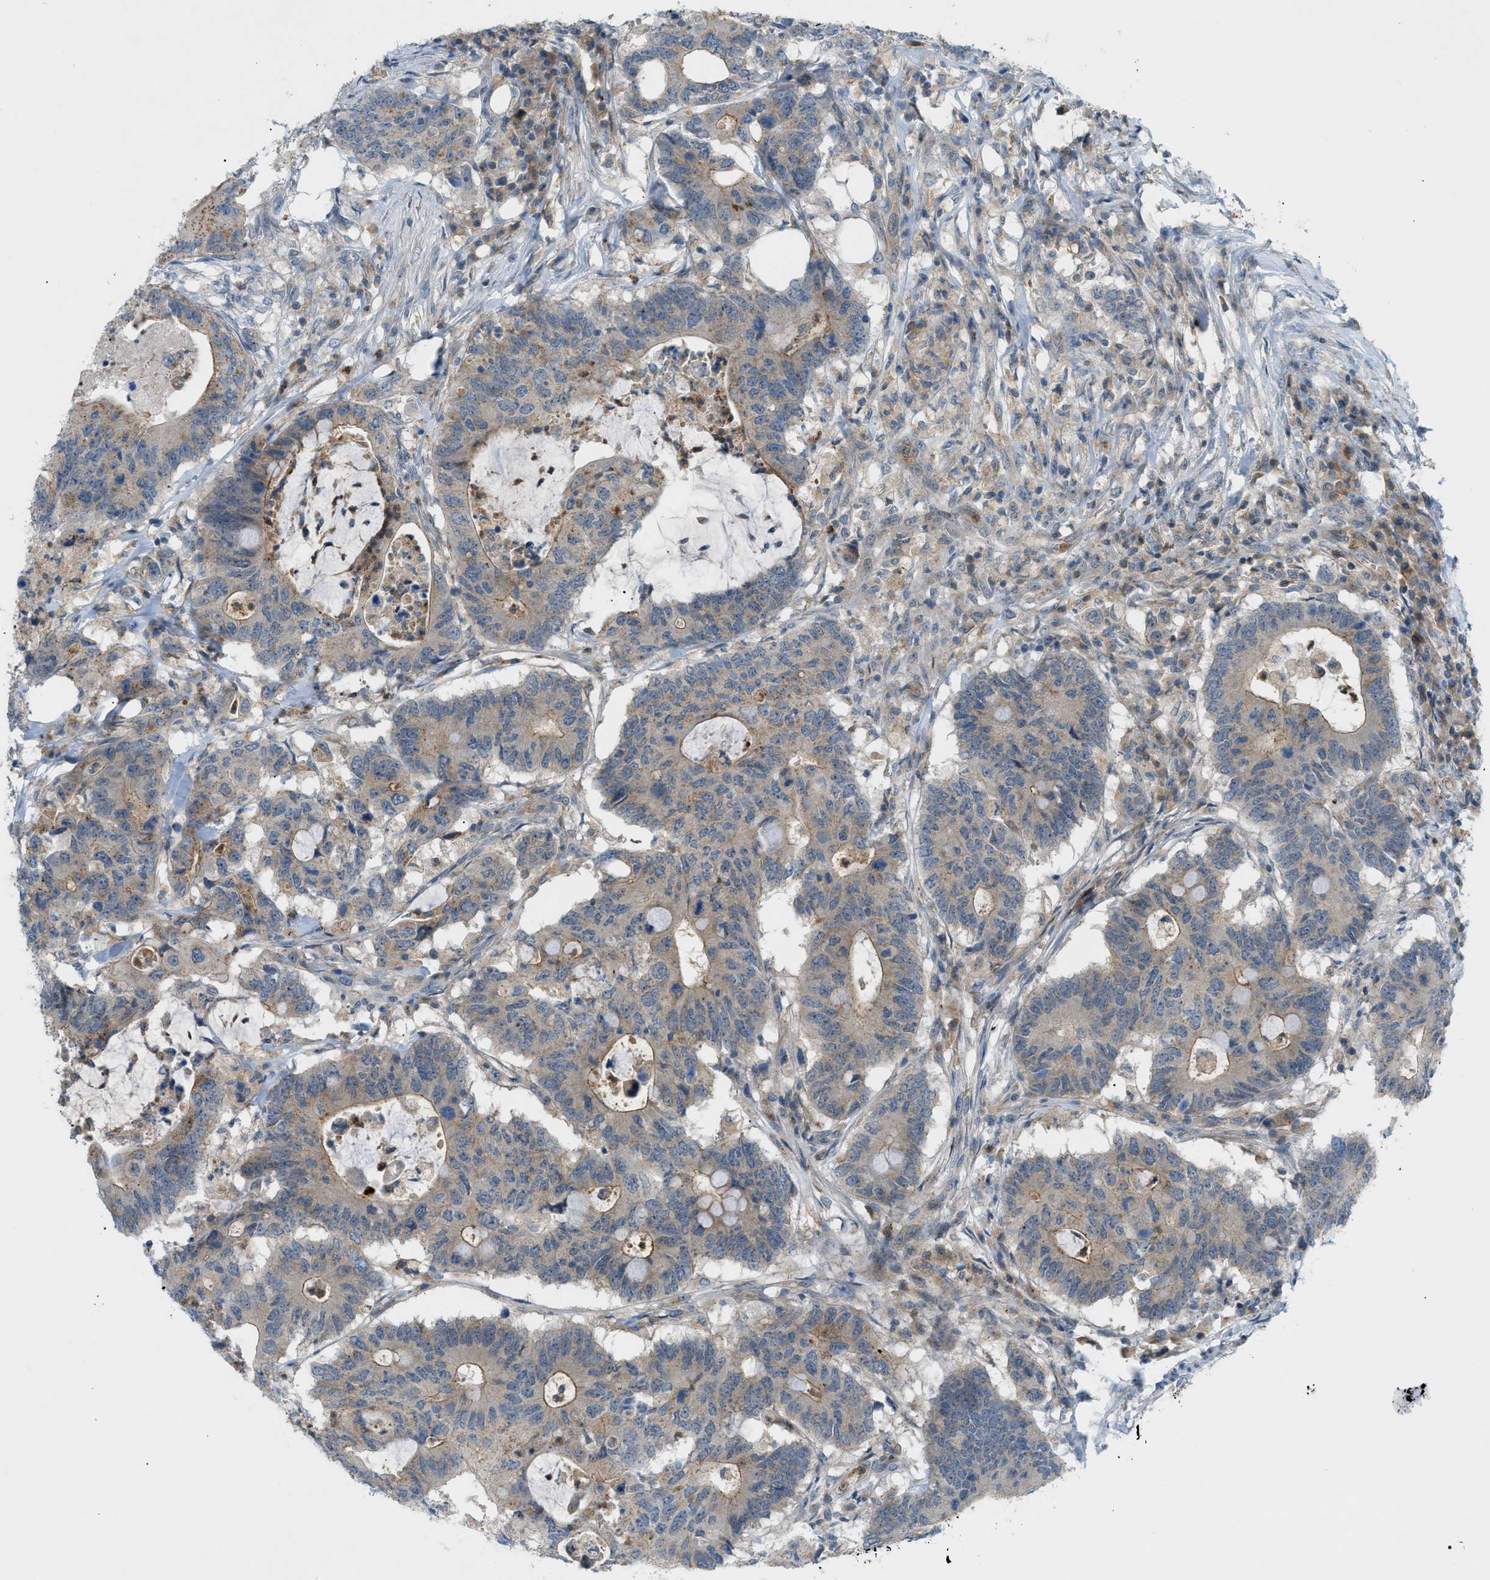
{"staining": {"intensity": "weak", "quantity": ">75%", "location": "cytoplasmic/membranous"}, "tissue": "colorectal cancer", "cell_type": "Tumor cells", "image_type": "cancer", "snomed": [{"axis": "morphology", "description": "Adenocarcinoma, NOS"}, {"axis": "topography", "description": "Colon"}], "caption": "Colorectal cancer (adenocarcinoma) was stained to show a protein in brown. There is low levels of weak cytoplasmic/membranous expression in about >75% of tumor cells.", "gene": "GRK6", "patient": {"sex": "male", "age": 71}}